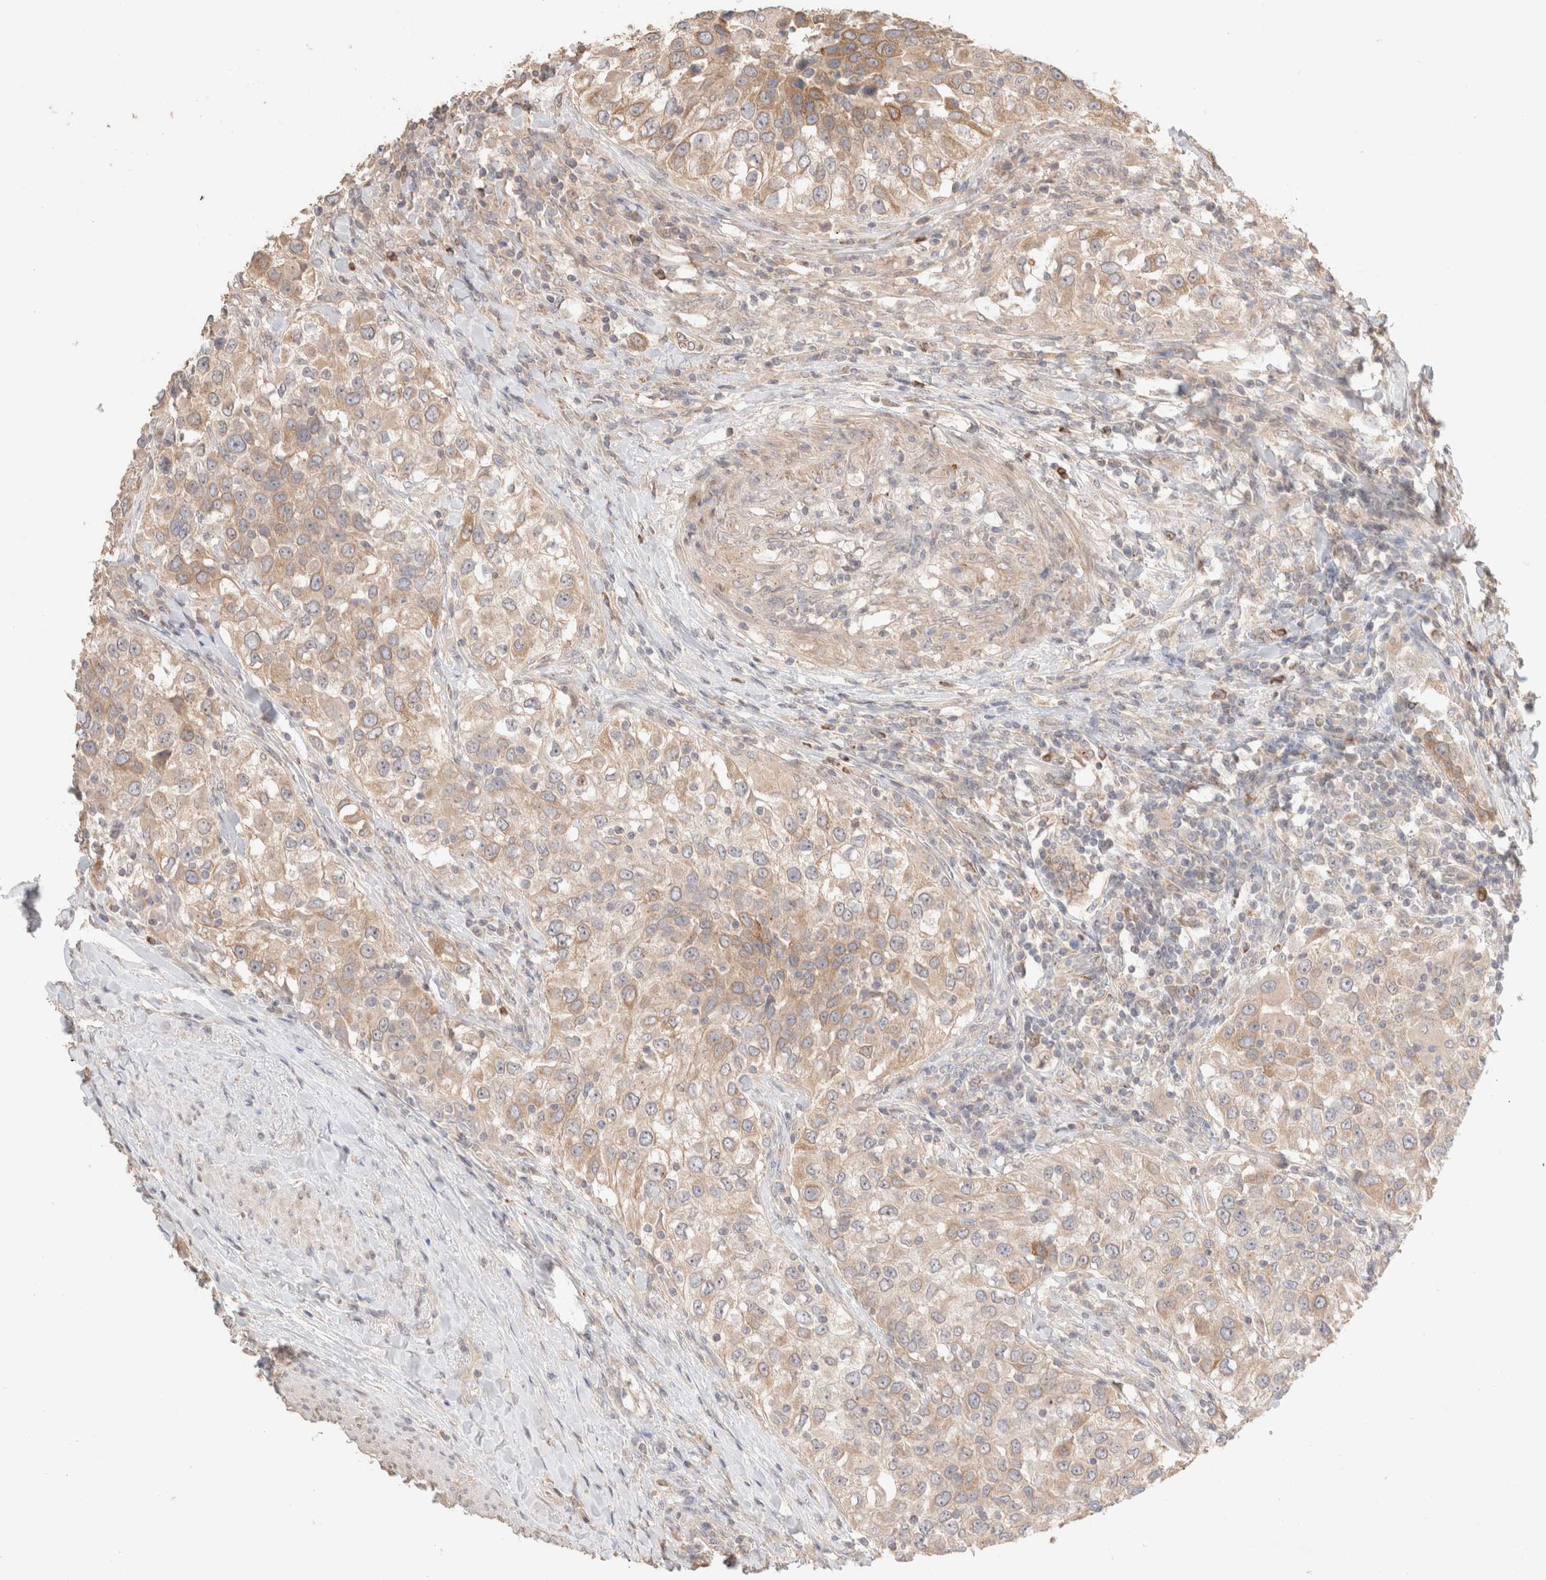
{"staining": {"intensity": "weak", "quantity": ">75%", "location": "cytoplasmic/membranous"}, "tissue": "urothelial cancer", "cell_type": "Tumor cells", "image_type": "cancer", "snomed": [{"axis": "morphology", "description": "Urothelial carcinoma, High grade"}, {"axis": "topography", "description": "Urinary bladder"}], "caption": "A photomicrograph showing weak cytoplasmic/membranous staining in about >75% of tumor cells in urothelial cancer, as visualized by brown immunohistochemical staining.", "gene": "TRIM41", "patient": {"sex": "female", "age": 80}}